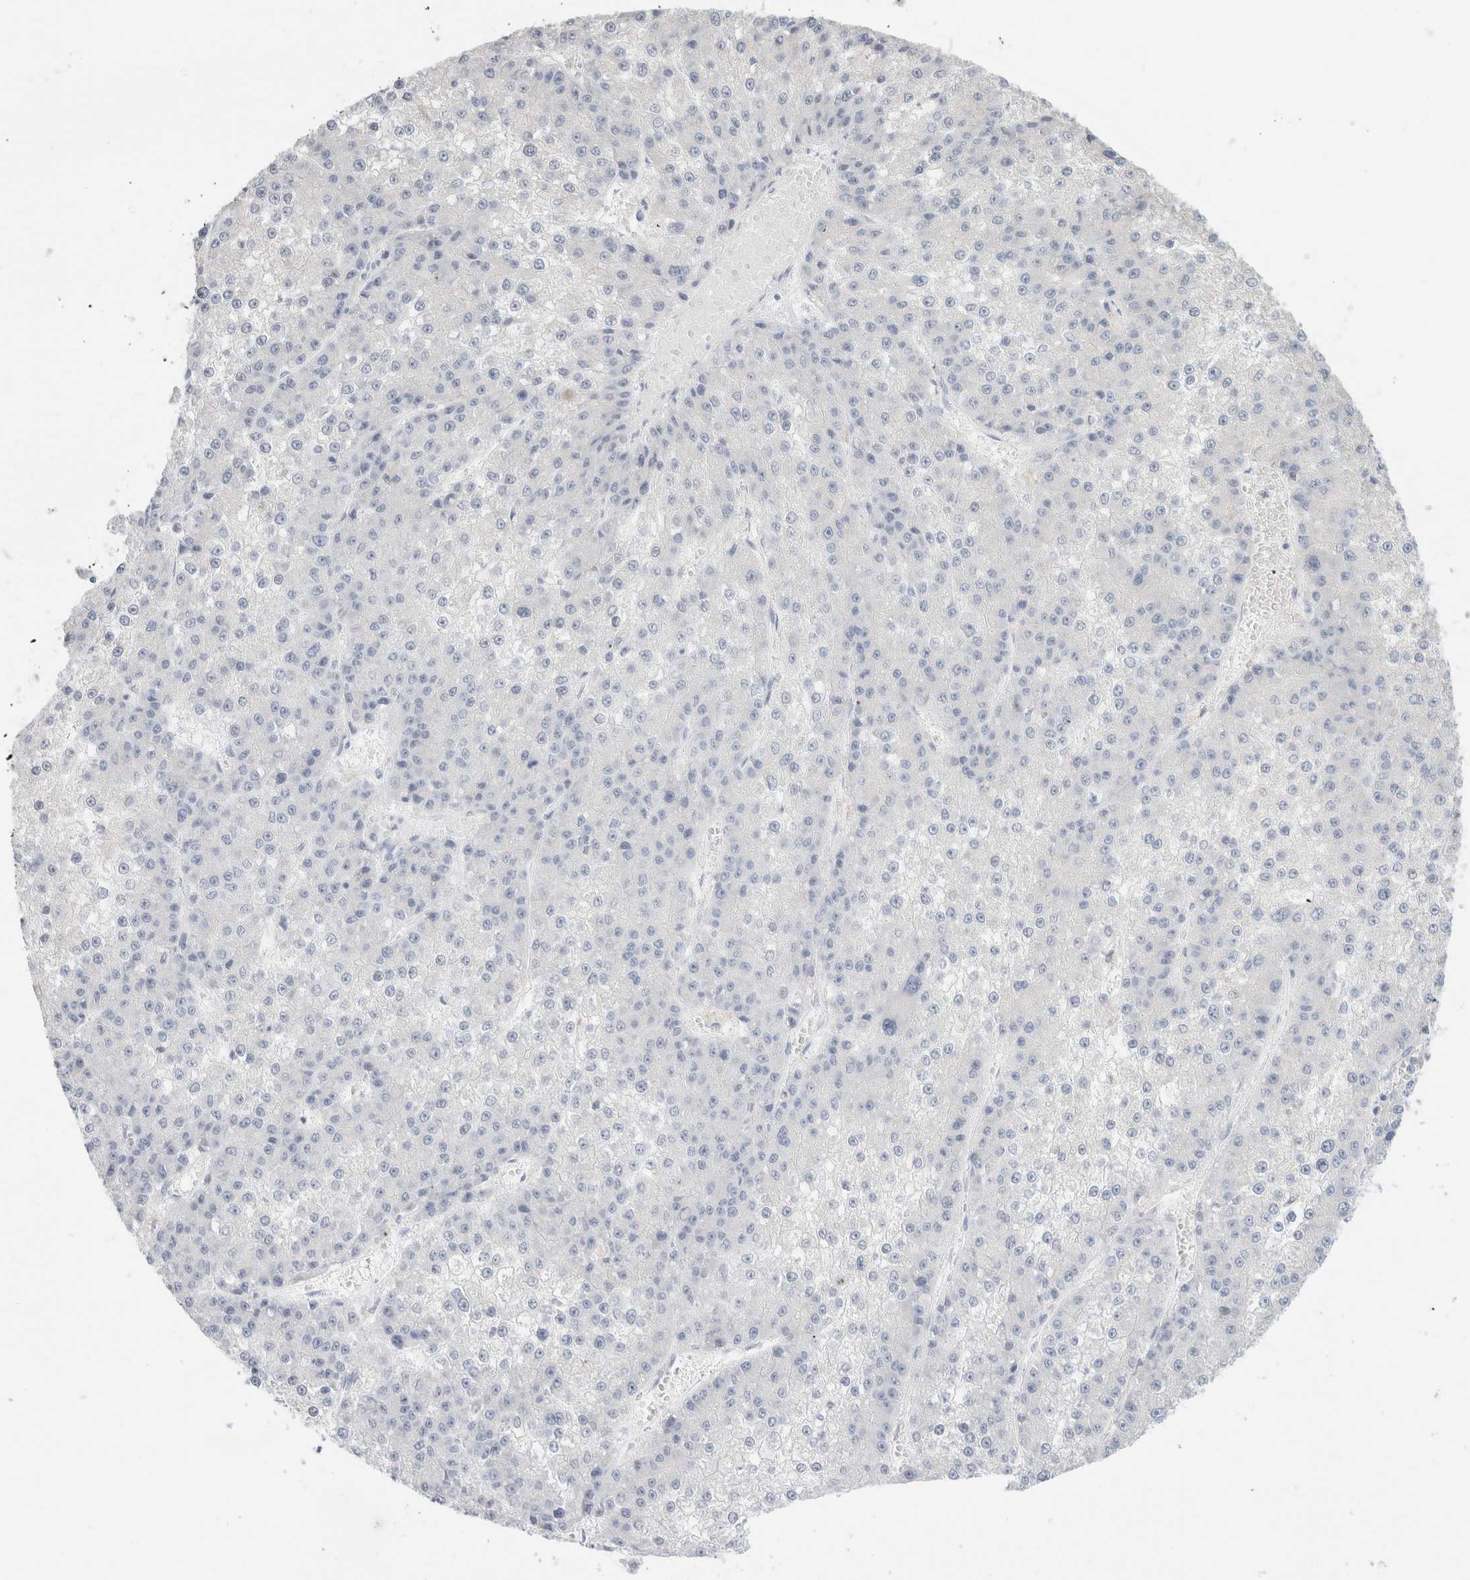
{"staining": {"intensity": "negative", "quantity": "none", "location": "none"}, "tissue": "liver cancer", "cell_type": "Tumor cells", "image_type": "cancer", "snomed": [{"axis": "morphology", "description": "Carcinoma, Hepatocellular, NOS"}, {"axis": "topography", "description": "Liver"}], "caption": "The photomicrograph displays no significant positivity in tumor cells of hepatocellular carcinoma (liver).", "gene": "ADAM30", "patient": {"sex": "female", "age": 73}}